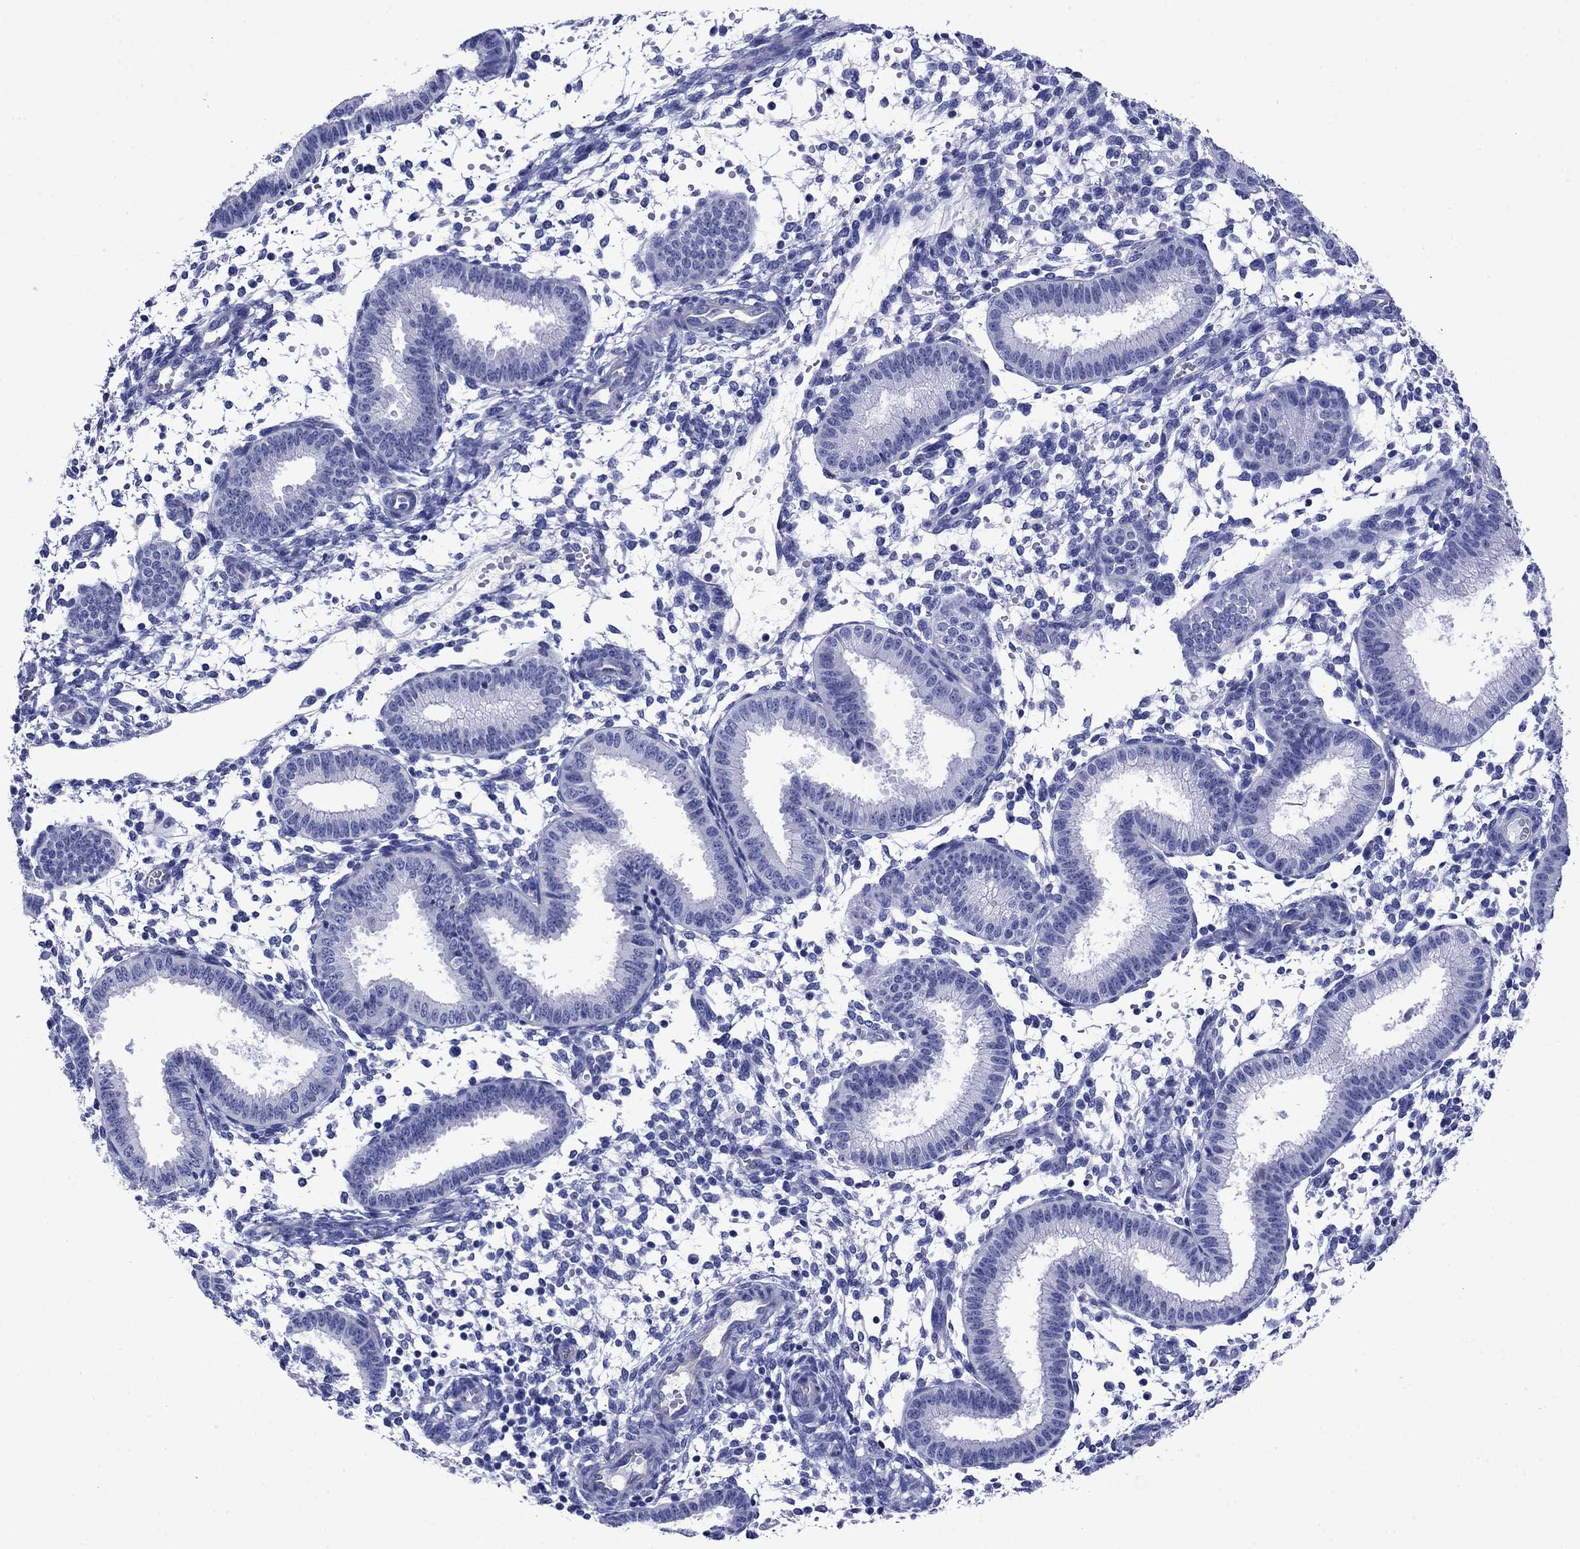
{"staining": {"intensity": "negative", "quantity": "none", "location": "none"}, "tissue": "endometrium", "cell_type": "Cells in endometrial stroma", "image_type": "normal", "snomed": [{"axis": "morphology", "description": "Normal tissue, NOS"}, {"axis": "topography", "description": "Endometrium"}], "caption": "High power microscopy micrograph of an immunohistochemistry photomicrograph of unremarkable endometrium, revealing no significant expression in cells in endometrial stroma.", "gene": "SLC1A2", "patient": {"sex": "female", "age": 43}}